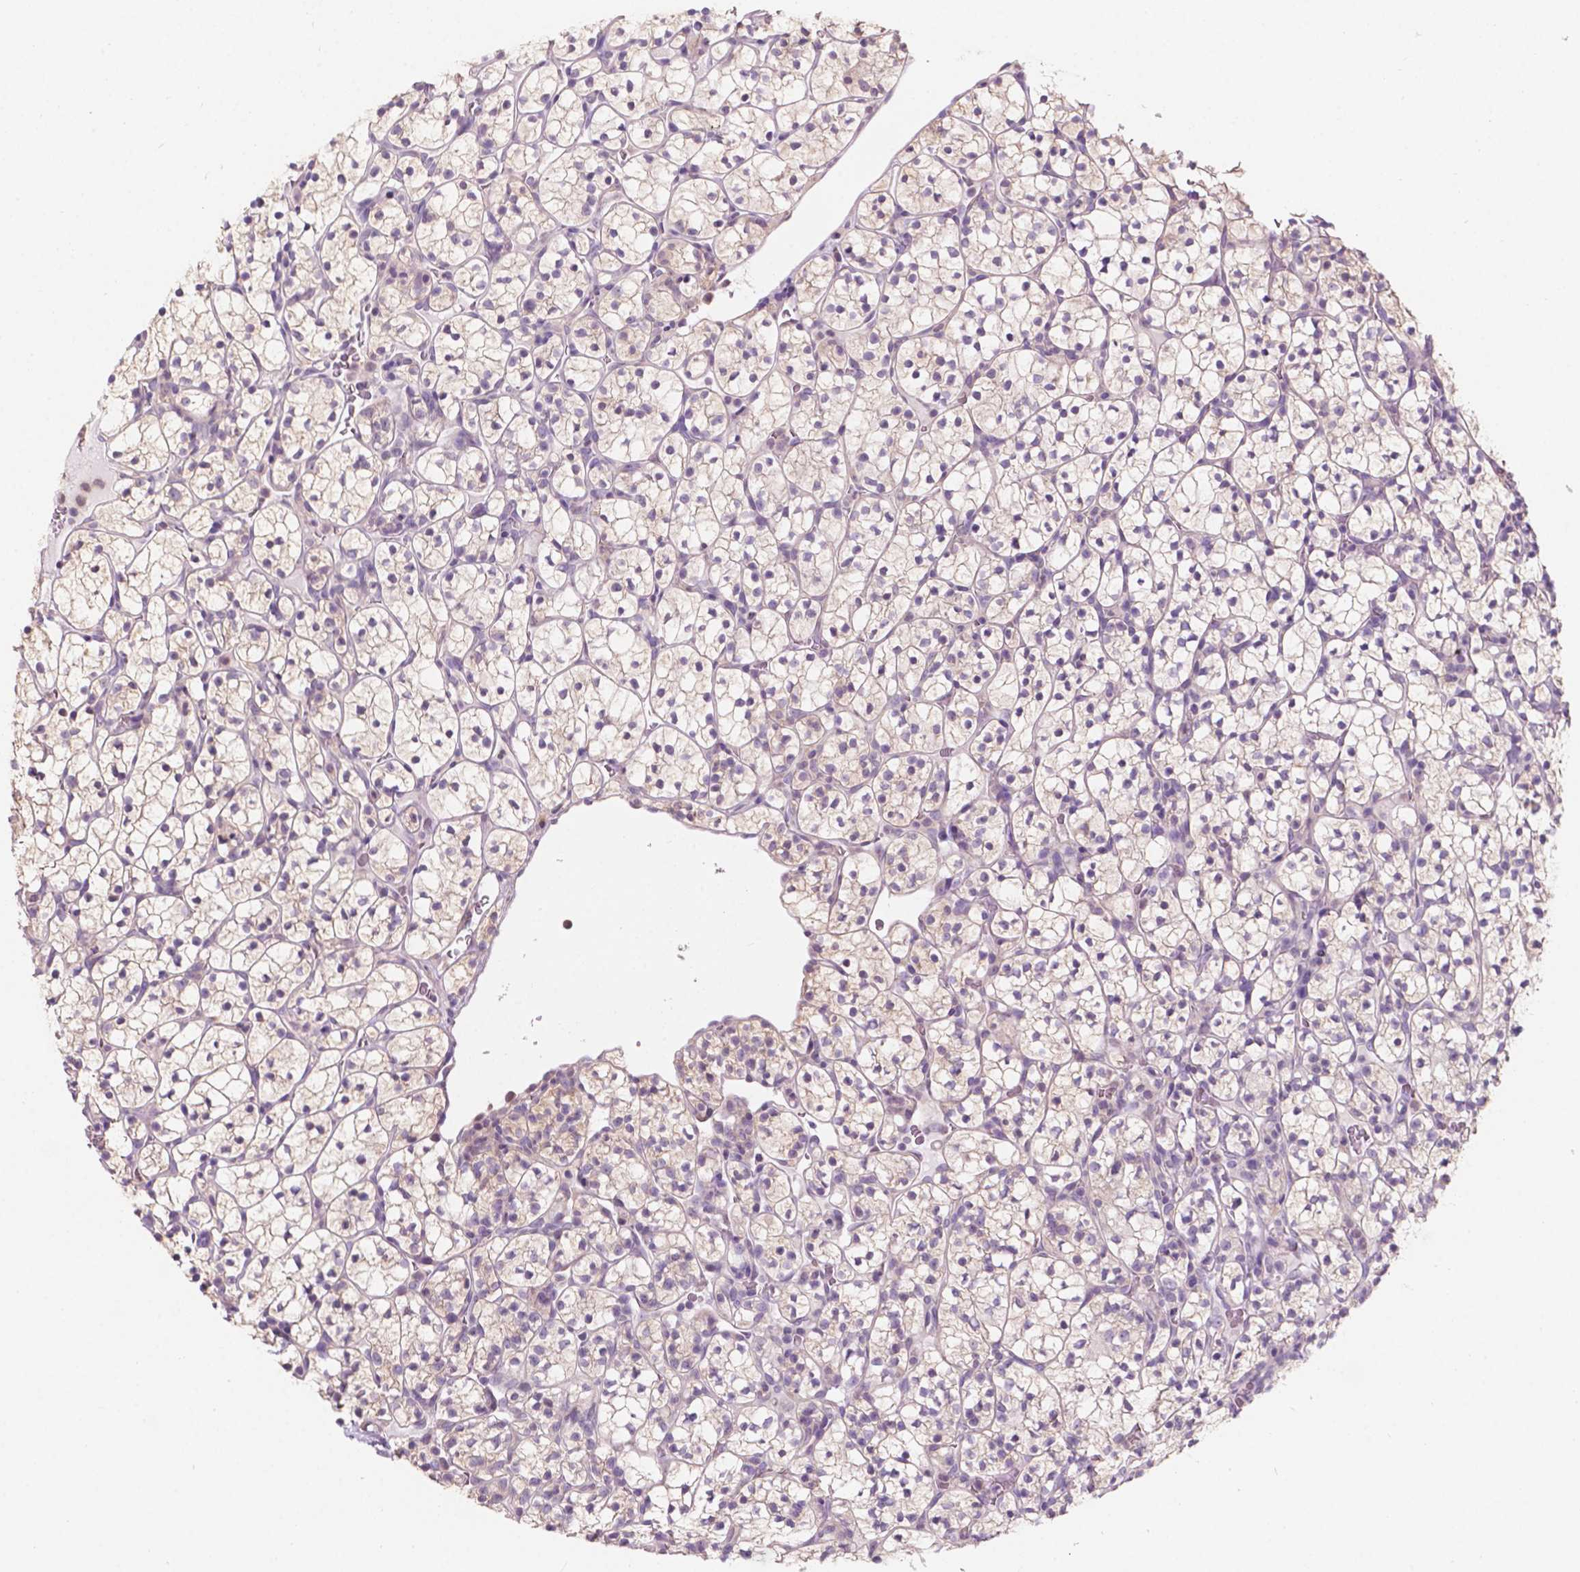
{"staining": {"intensity": "weak", "quantity": "<25%", "location": "cytoplasmic/membranous"}, "tissue": "renal cancer", "cell_type": "Tumor cells", "image_type": "cancer", "snomed": [{"axis": "morphology", "description": "Adenocarcinoma, NOS"}, {"axis": "topography", "description": "Kidney"}], "caption": "This is an immunohistochemistry (IHC) micrograph of renal adenocarcinoma. There is no expression in tumor cells.", "gene": "SBSN", "patient": {"sex": "female", "age": 89}}